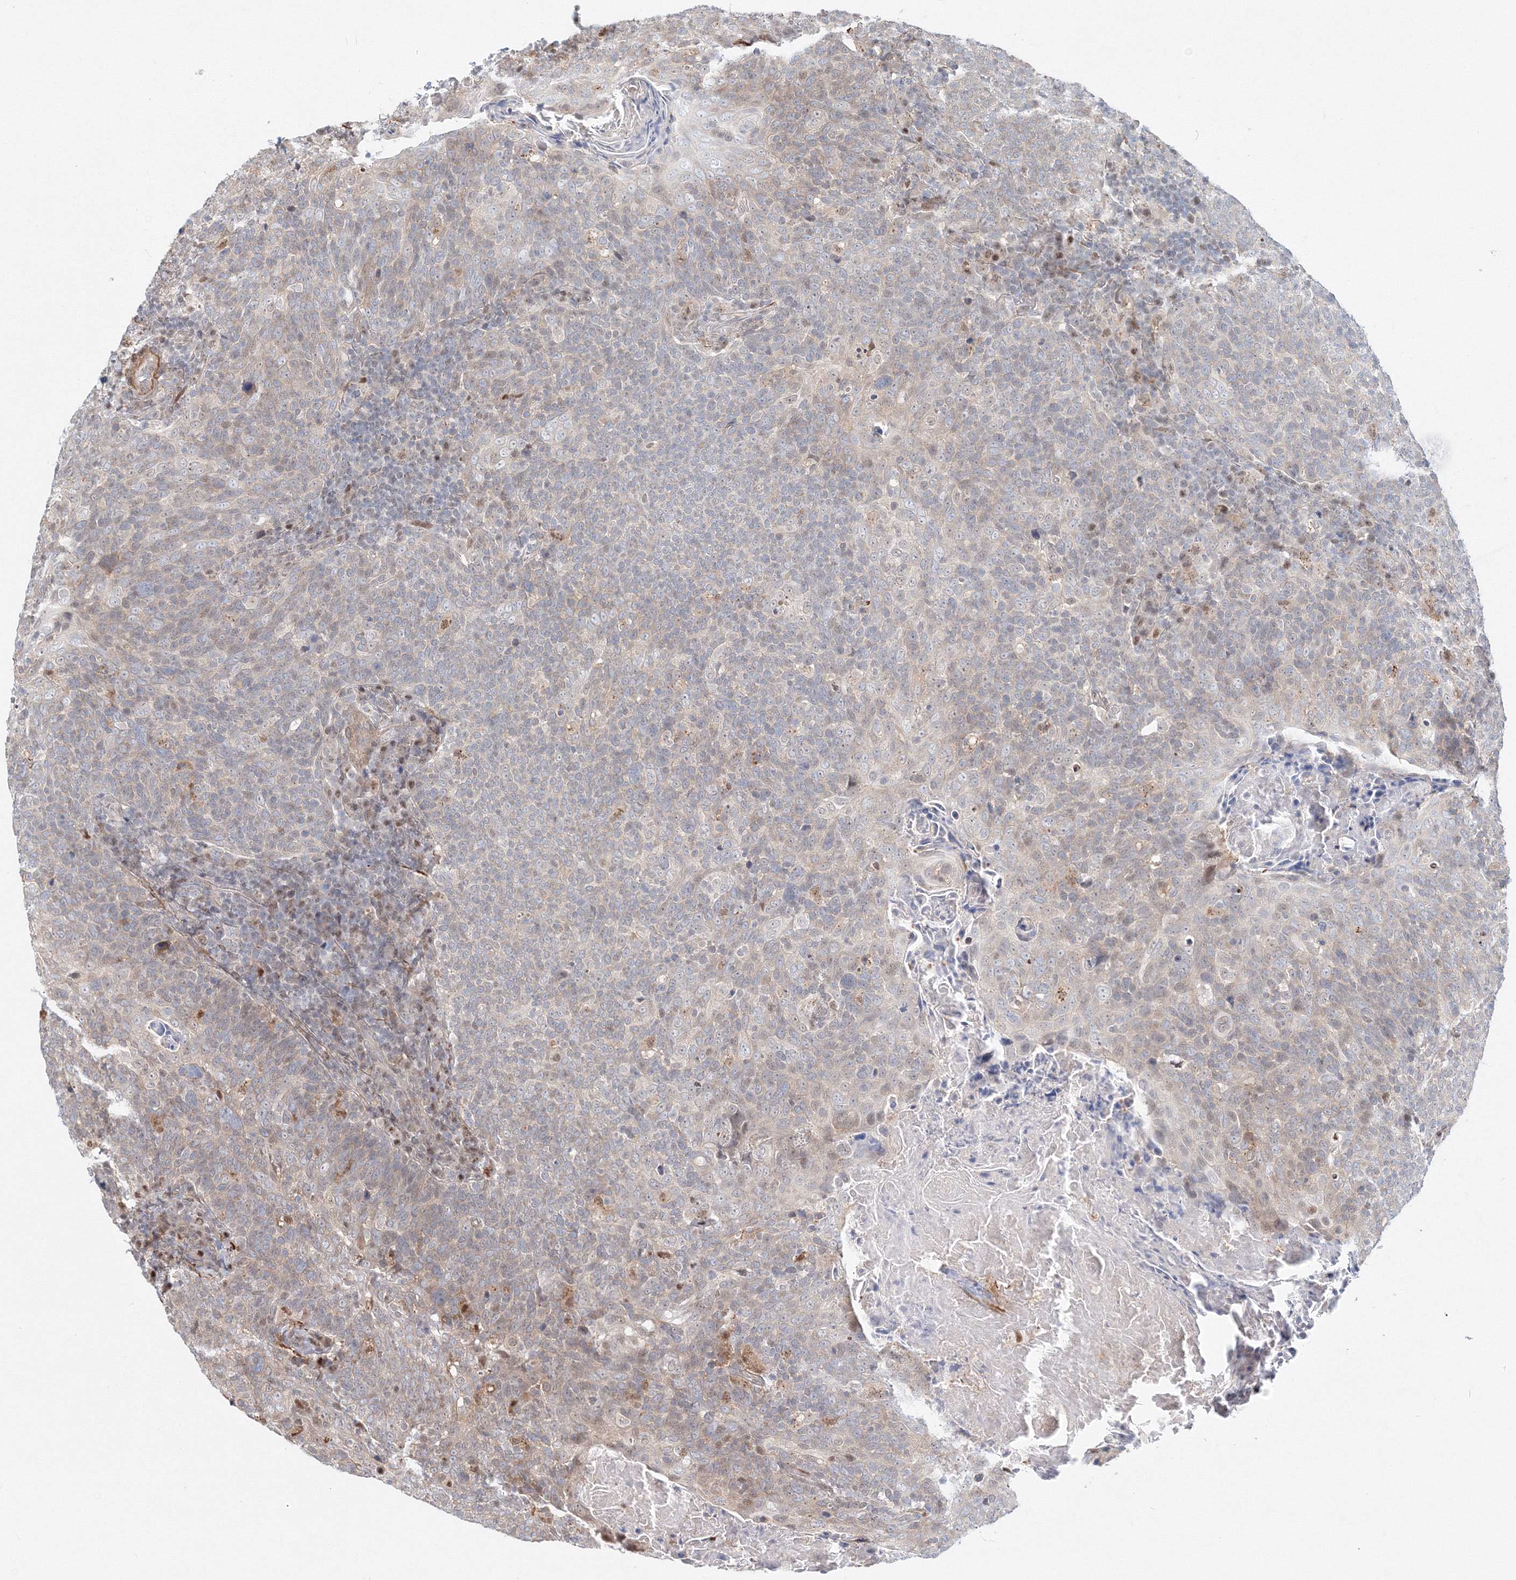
{"staining": {"intensity": "weak", "quantity": "25%-75%", "location": "cytoplasmic/membranous"}, "tissue": "head and neck cancer", "cell_type": "Tumor cells", "image_type": "cancer", "snomed": [{"axis": "morphology", "description": "Squamous cell carcinoma, NOS"}, {"axis": "morphology", "description": "Squamous cell carcinoma, metastatic, NOS"}, {"axis": "topography", "description": "Lymph node"}, {"axis": "topography", "description": "Head-Neck"}], "caption": "This micrograph displays head and neck squamous cell carcinoma stained with immunohistochemistry to label a protein in brown. The cytoplasmic/membranous of tumor cells show weak positivity for the protein. Nuclei are counter-stained blue.", "gene": "ARHGAP21", "patient": {"sex": "male", "age": 62}}